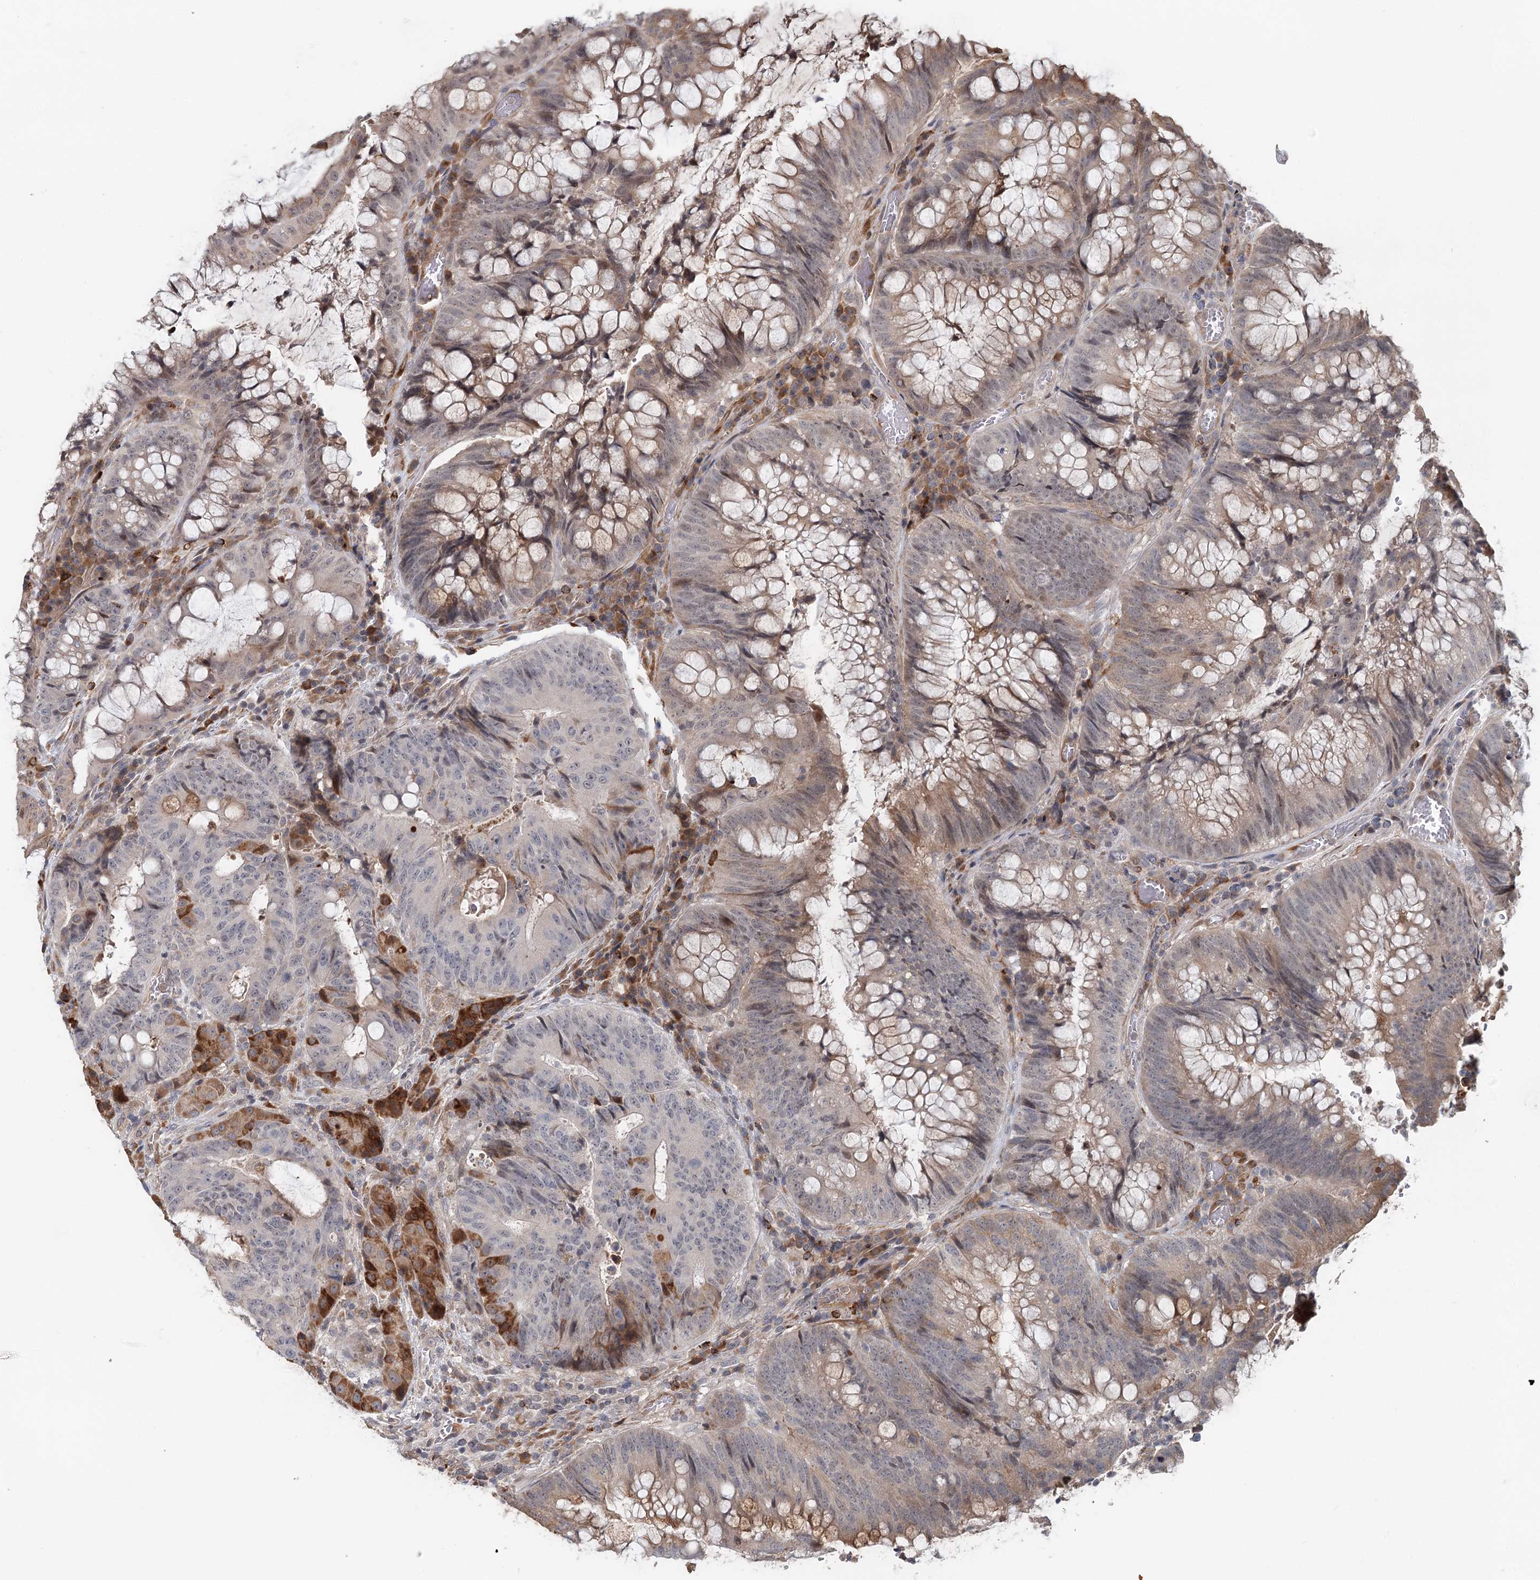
{"staining": {"intensity": "moderate", "quantity": "<25%", "location": "cytoplasmic/membranous"}, "tissue": "colorectal cancer", "cell_type": "Tumor cells", "image_type": "cancer", "snomed": [{"axis": "morphology", "description": "Adenocarcinoma, NOS"}, {"axis": "topography", "description": "Rectum"}], "caption": "A micrograph of human colorectal cancer (adenocarcinoma) stained for a protein demonstrates moderate cytoplasmic/membranous brown staining in tumor cells.", "gene": "RNF111", "patient": {"sex": "male", "age": 69}}